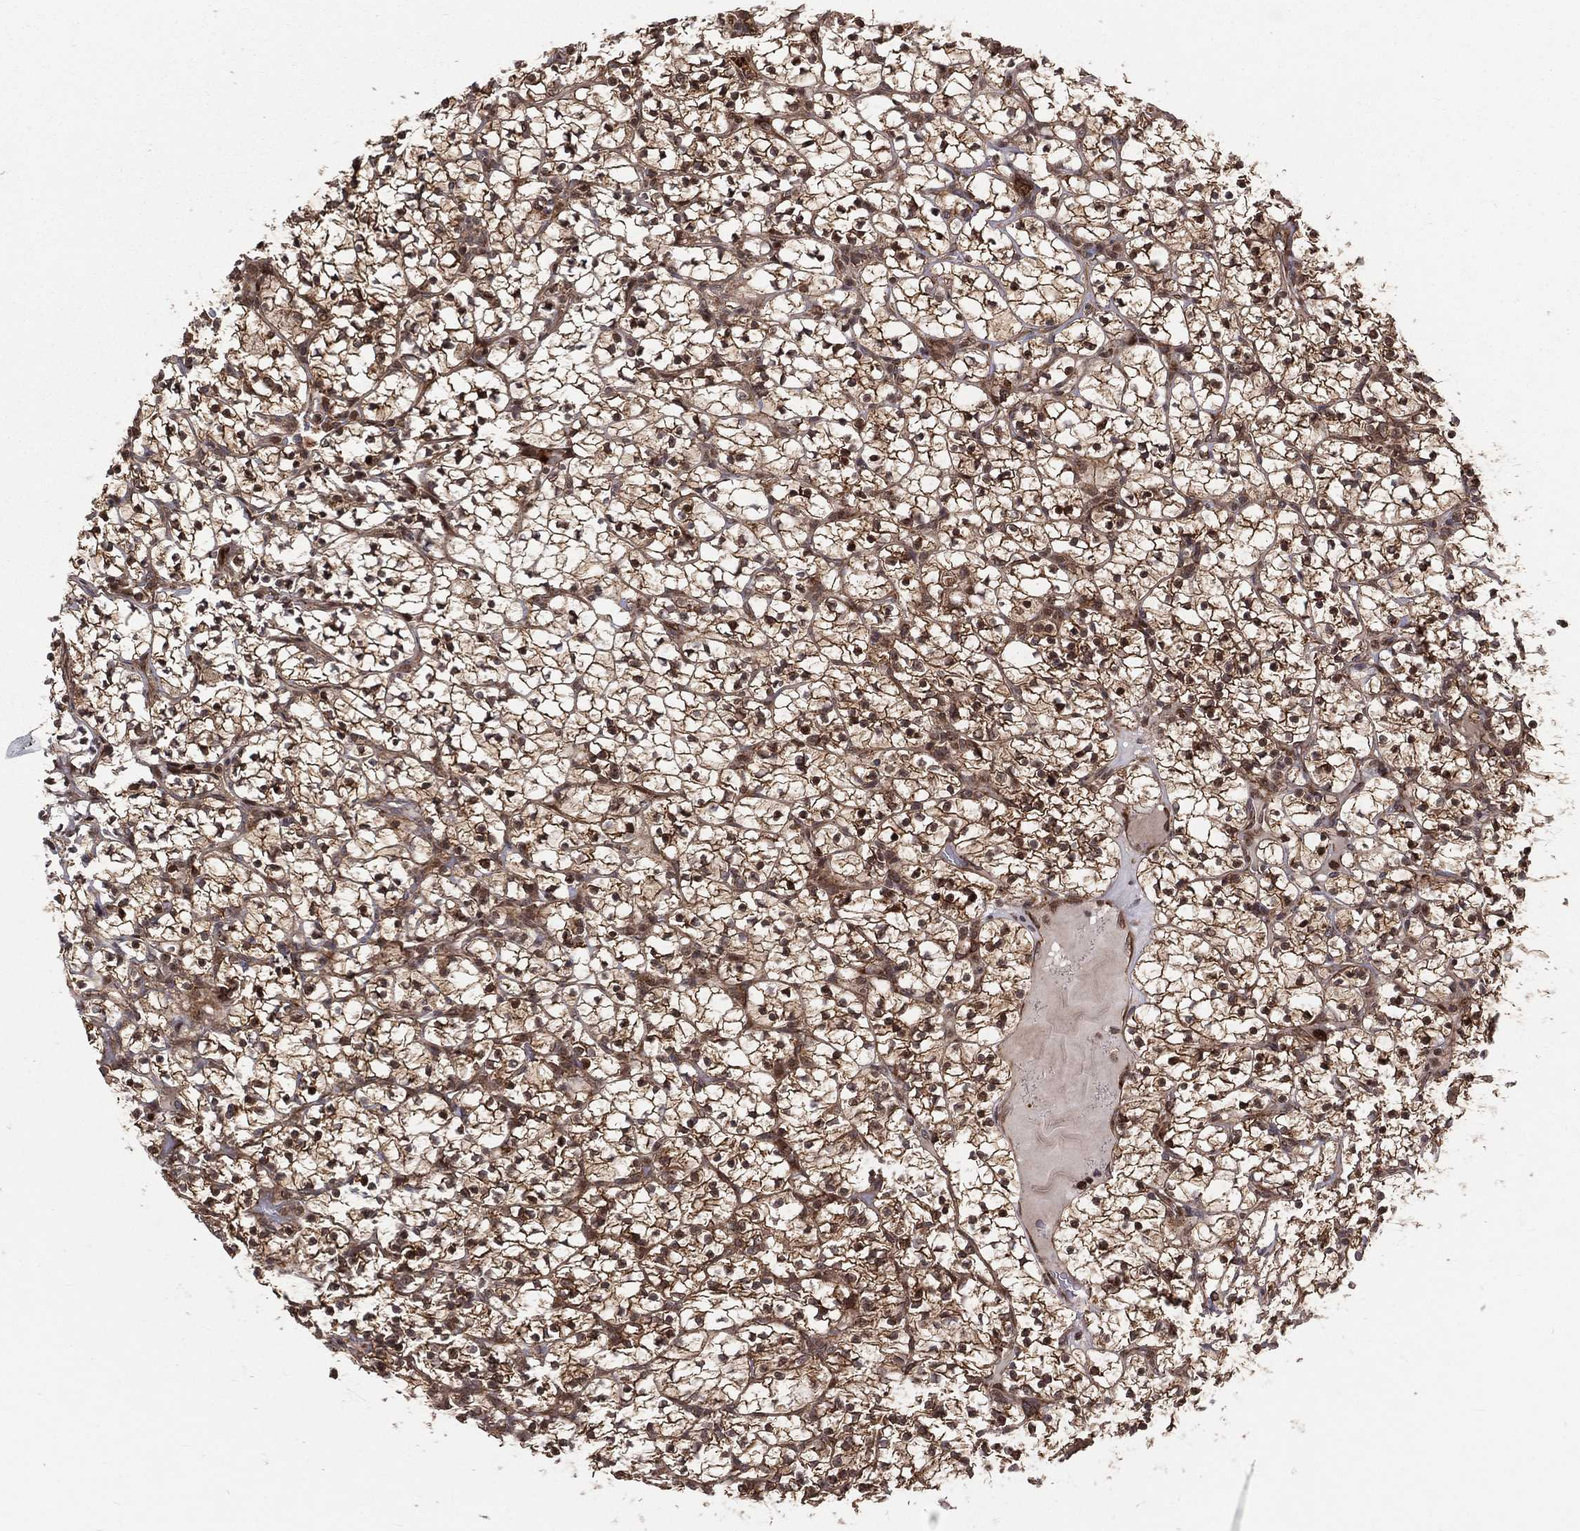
{"staining": {"intensity": "strong", "quantity": ">75%", "location": "cytoplasmic/membranous,nuclear"}, "tissue": "renal cancer", "cell_type": "Tumor cells", "image_type": "cancer", "snomed": [{"axis": "morphology", "description": "Adenocarcinoma, NOS"}, {"axis": "topography", "description": "Kidney"}], "caption": "Tumor cells demonstrate high levels of strong cytoplasmic/membranous and nuclear staining in approximately >75% of cells in human renal cancer (adenocarcinoma).", "gene": "MDM2", "patient": {"sex": "female", "age": 89}}